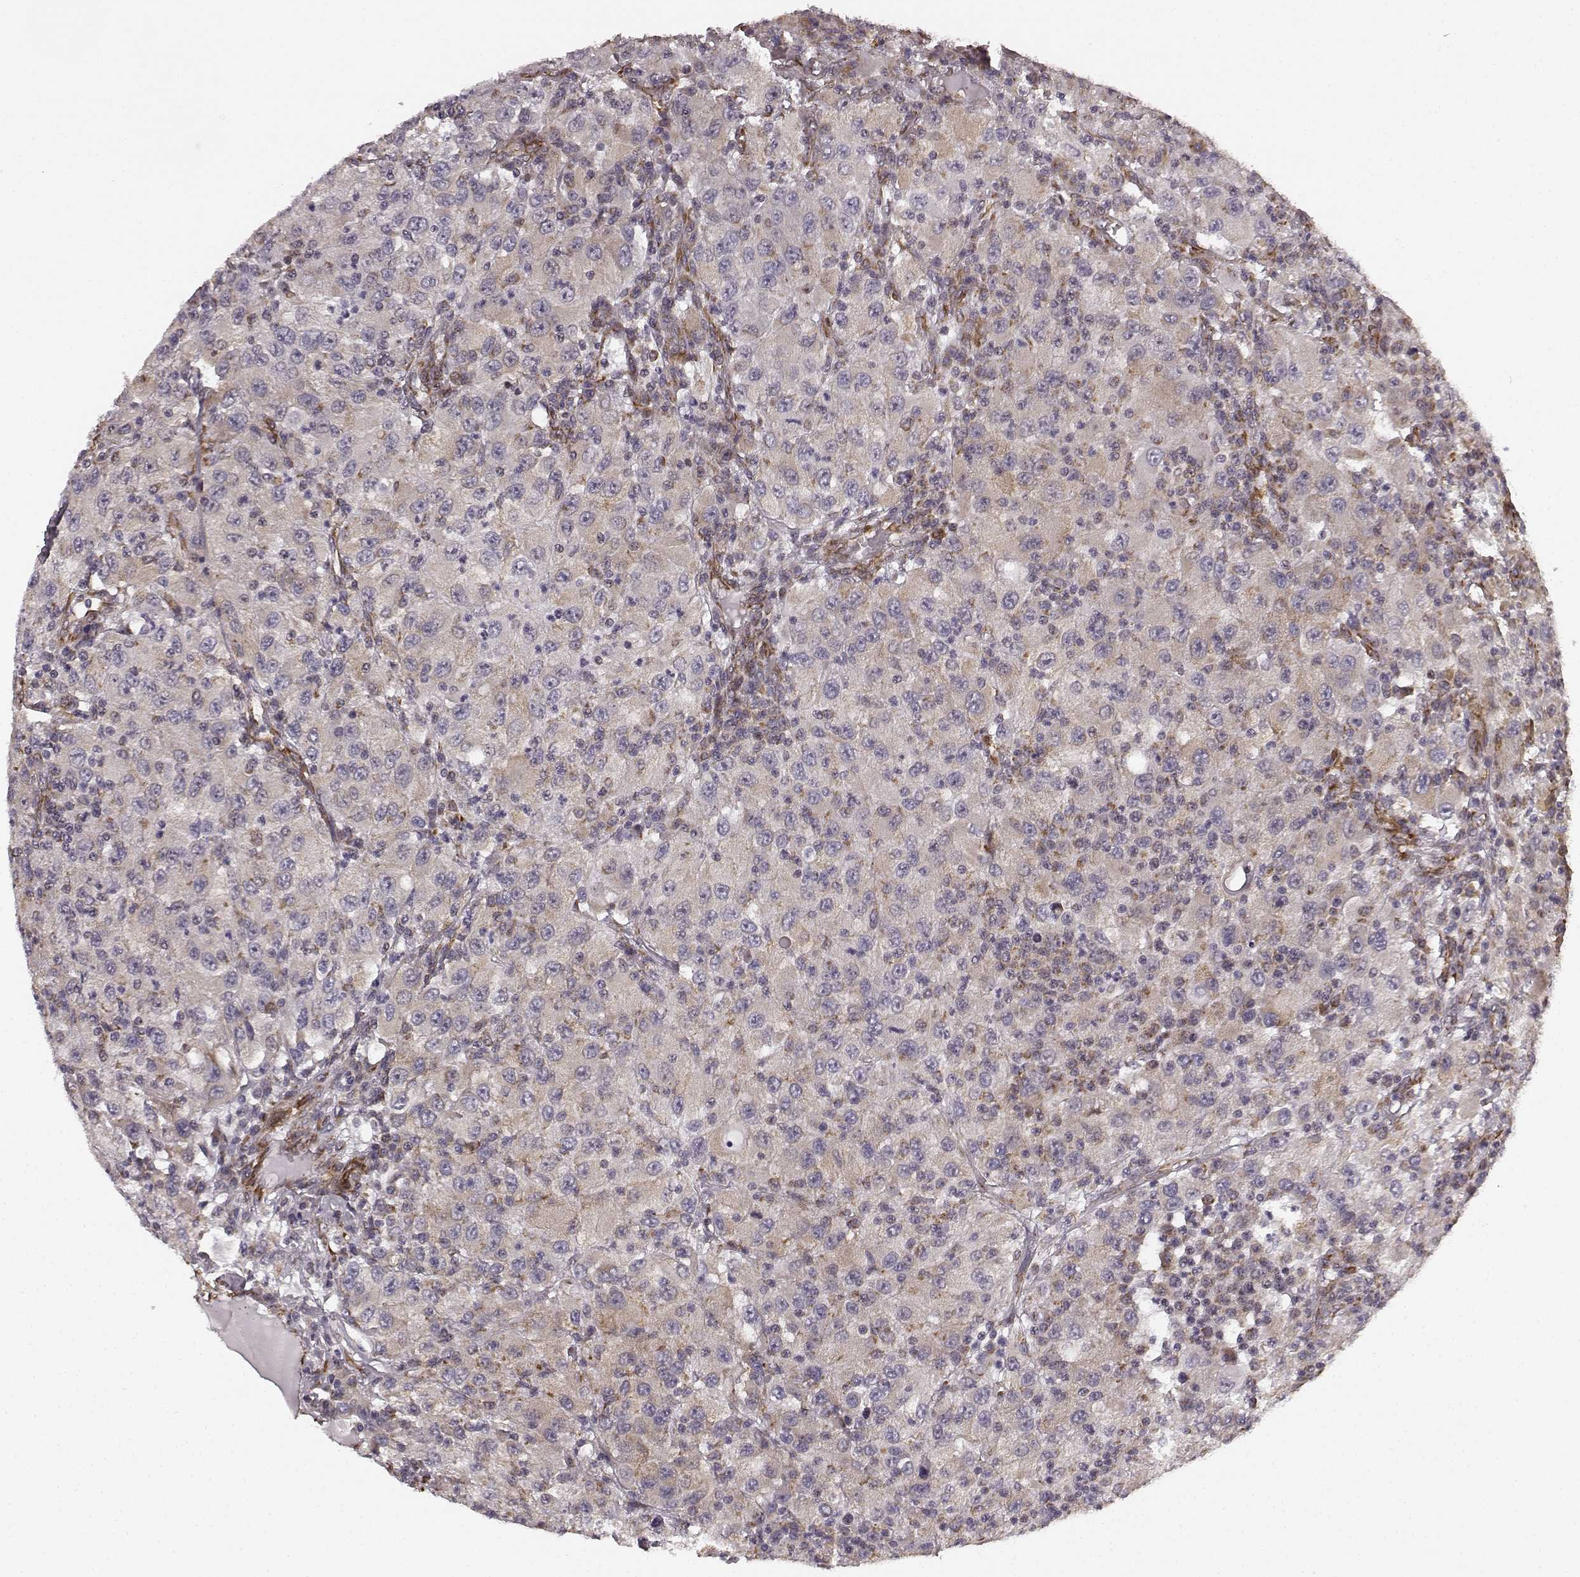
{"staining": {"intensity": "weak", "quantity": ">75%", "location": "cytoplasmic/membranous"}, "tissue": "renal cancer", "cell_type": "Tumor cells", "image_type": "cancer", "snomed": [{"axis": "morphology", "description": "Adenocarcinoma, NOS"}, {"axis": "topography", "description": "Kidney"}], "caption": "DAB (3,3'-diaminobenzidine) immunohistochemical staining of adenocarcinoma (renal) reveals weak cytoplasmic/membranous protein positivity in approximately >75% of tumor cells.", "gene": "TMEM14A", "patient": {"sex": "female", "age": 67}}